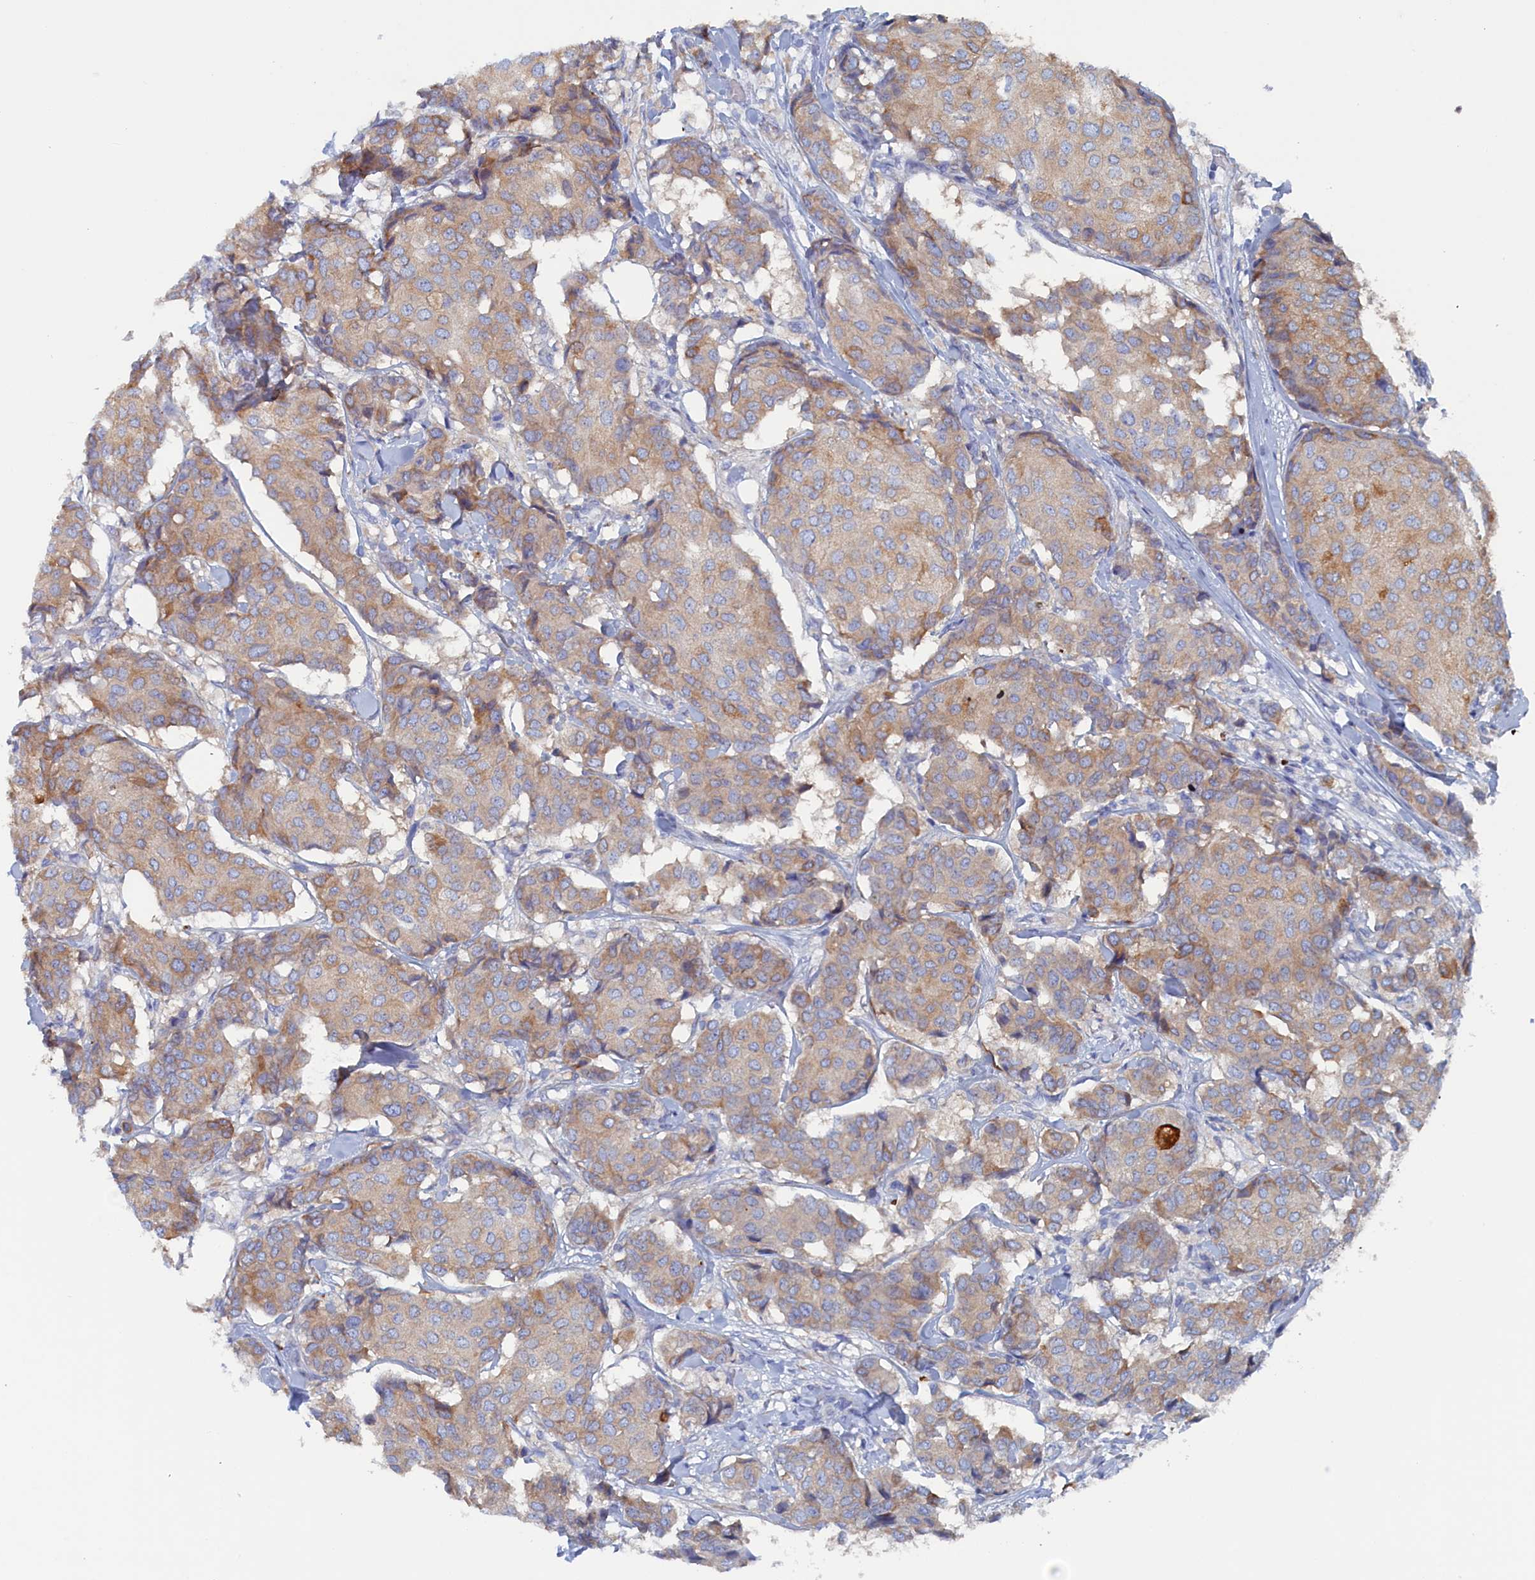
{"staining": {"intensity": "moderate", "quantity": "25%-75%", "location": "cytoplasmic/membranous"}, "tissue": "breast cancer", "cell_type": "Tumor cells", "image_type": "cancer", "snomed": [{"axis": "morphology", "description": "Duct carcinoma"}, {"axis": "topography", "description": "Breast"}], "caption": "Protein staining by IHC exhibits moderate cytoplasmic/membranous positivity in about 25%-75% of tumor cells in infiltrating ductal carcinoma (breast).", "gene": "COG7", "patient": {"sex": "female", "age": 75}}